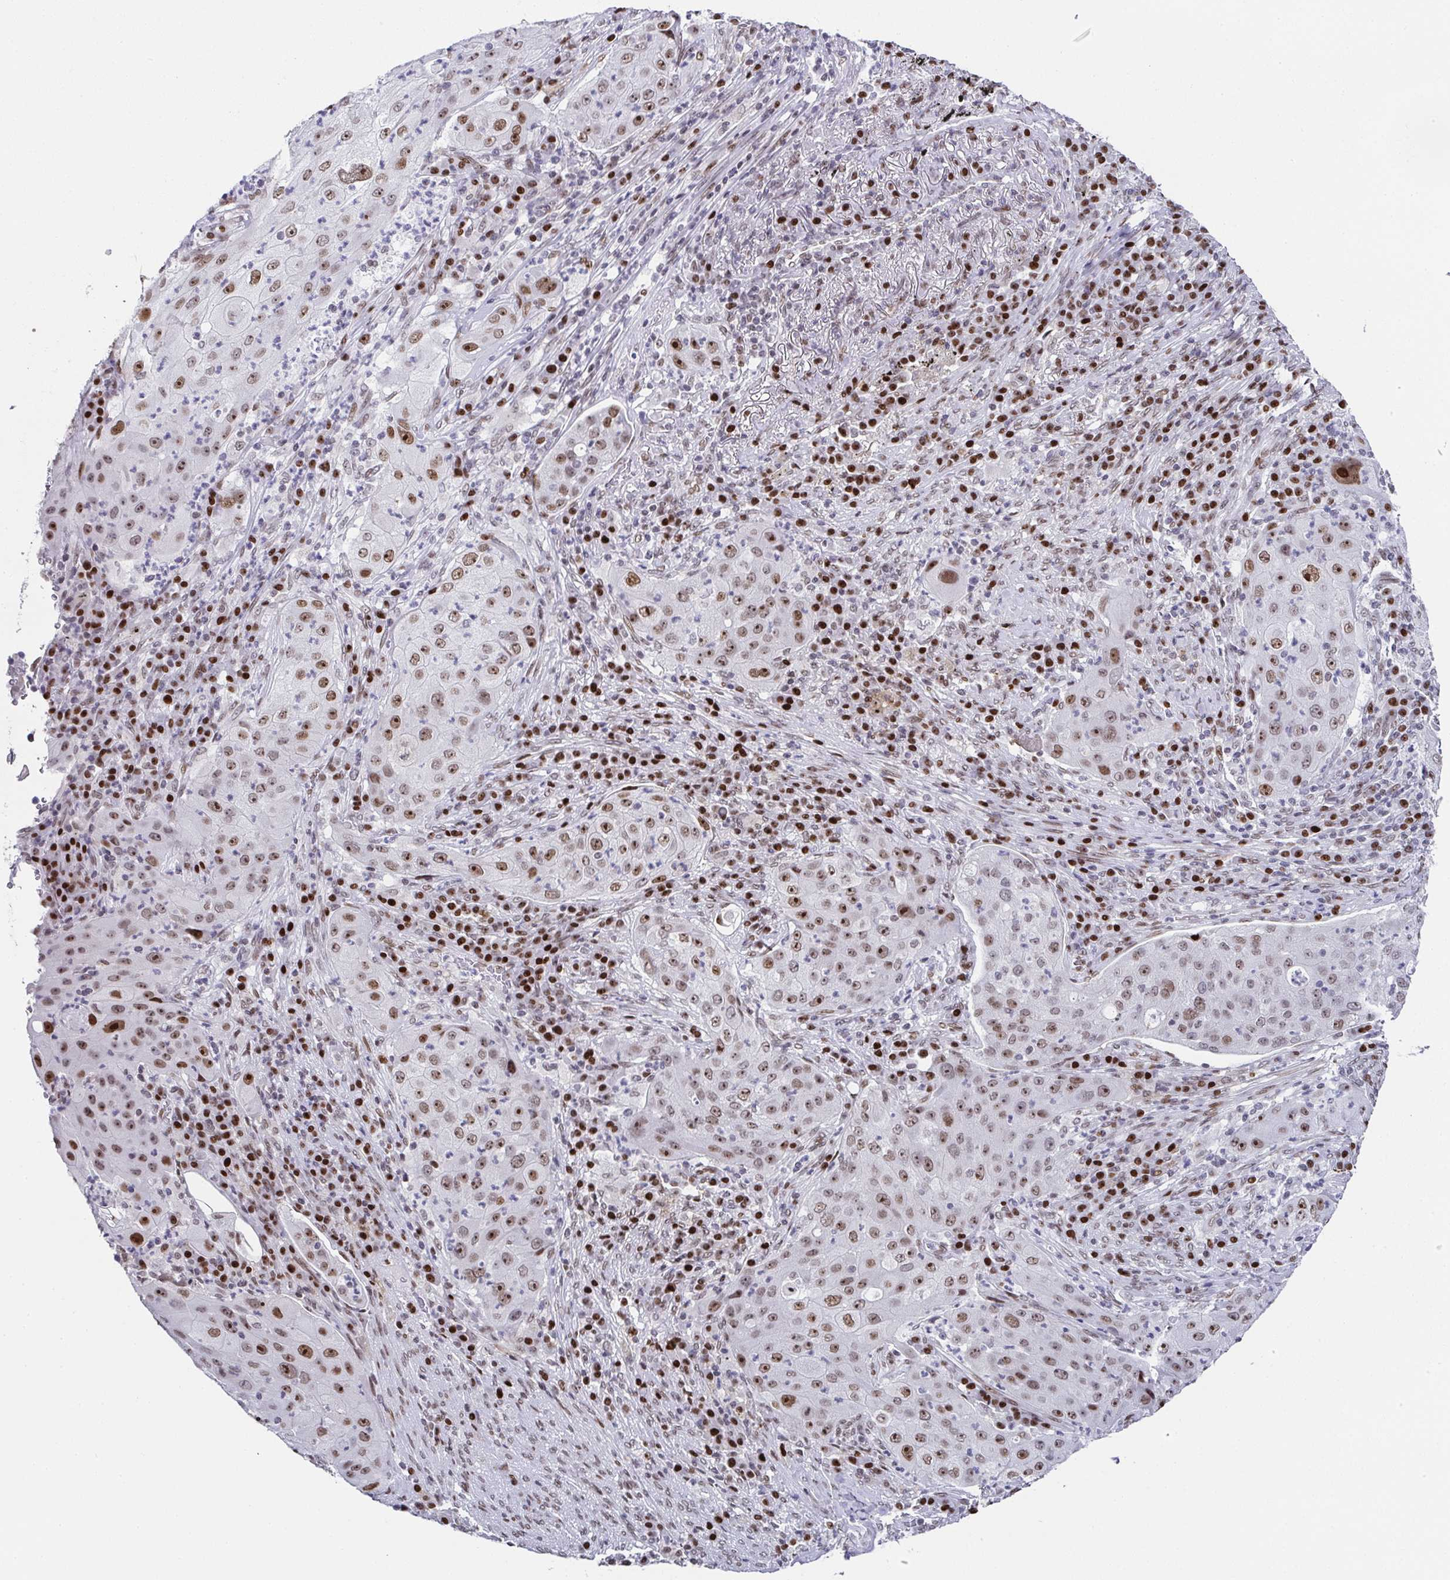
{"staining": {"intensity": "moderate", "quantity": ">75%", "location": "nuclear"}, "tissue": "lung cancer", "cell_type": "Tumor cells", "image_type": "cancer", "snomed": [{"axis": "morphology", "description": "Squamous cell carcinoma, NOS"}, {"axis": "topography", "description": "Lung"}], "caption": "Immunohistochemistry staining of squamous cell carcinoma (lung), which demonstrates medium levels of moderate nuclear expression in approximately >75% of tumor cells indicating moderate nuclear protein positivity. The staining was performed using DAB (3,3'-diaminobenzidine) (brown) for protein detection and nuclei were counterstained in hematoxylin (blue).", "gene": "RB1", "patient": {"sex": "female", "age": 59}}